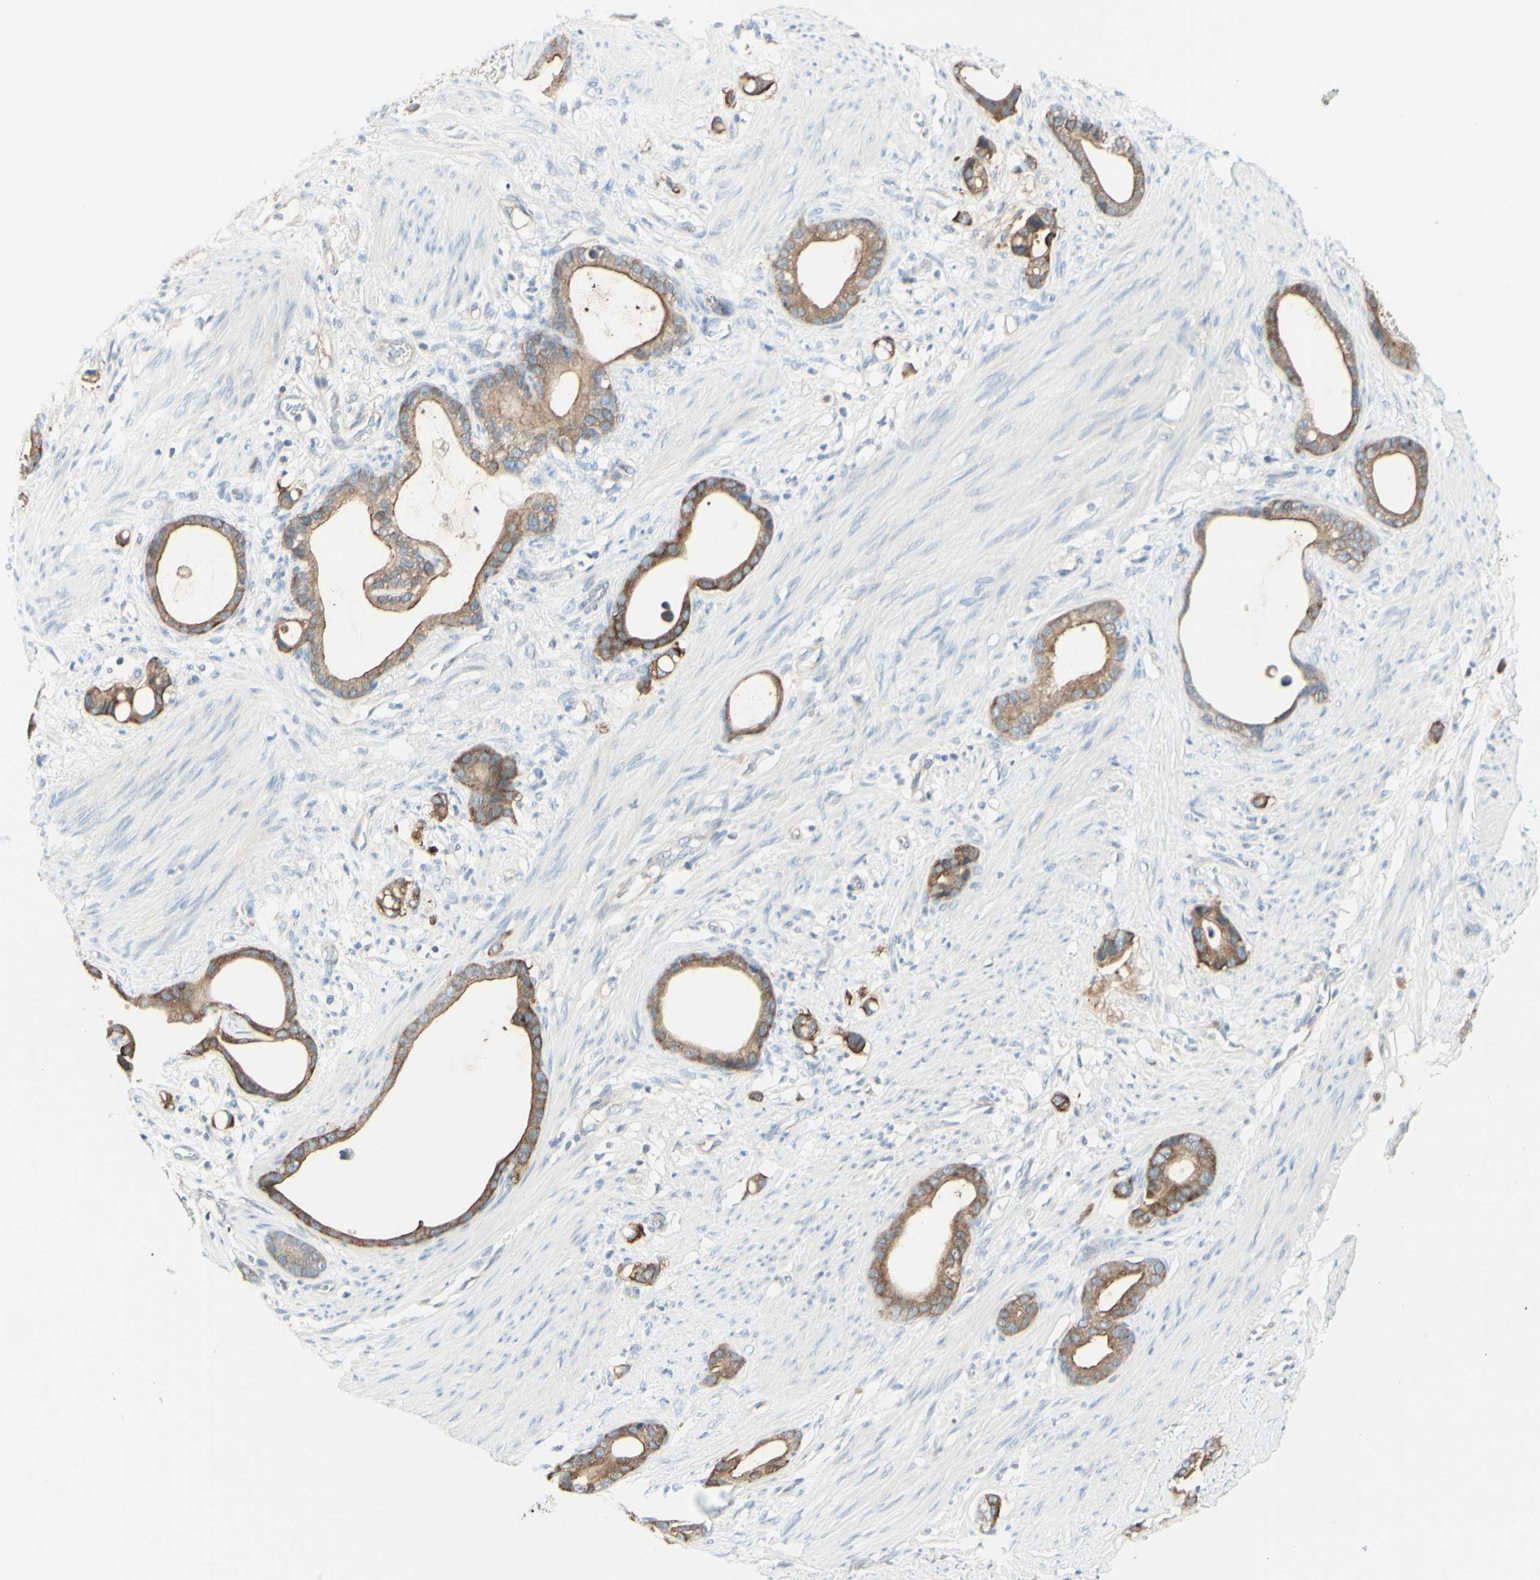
{"staining": {"intensity": "moderate", "quantity": ">75%", "location": "cytoplasmic/membranous"}, "tissue": "stomach cancer", "cell_type": "Tumor cells", "image_type": "cancer", "snomed": [{"axis": "morphology", "description": "Adenocarcinoma, NOS"}, {"axis": "topography", "description": "Stomach"}], "caption": "The immunohistochemical stain highlights moderate cytoplasmic/membranous staining in tumor cells of stomach cancer (adenocarcinoma) tissue.", "gene": "MTM1", "patient": {"sex": "female", "age": 75}}